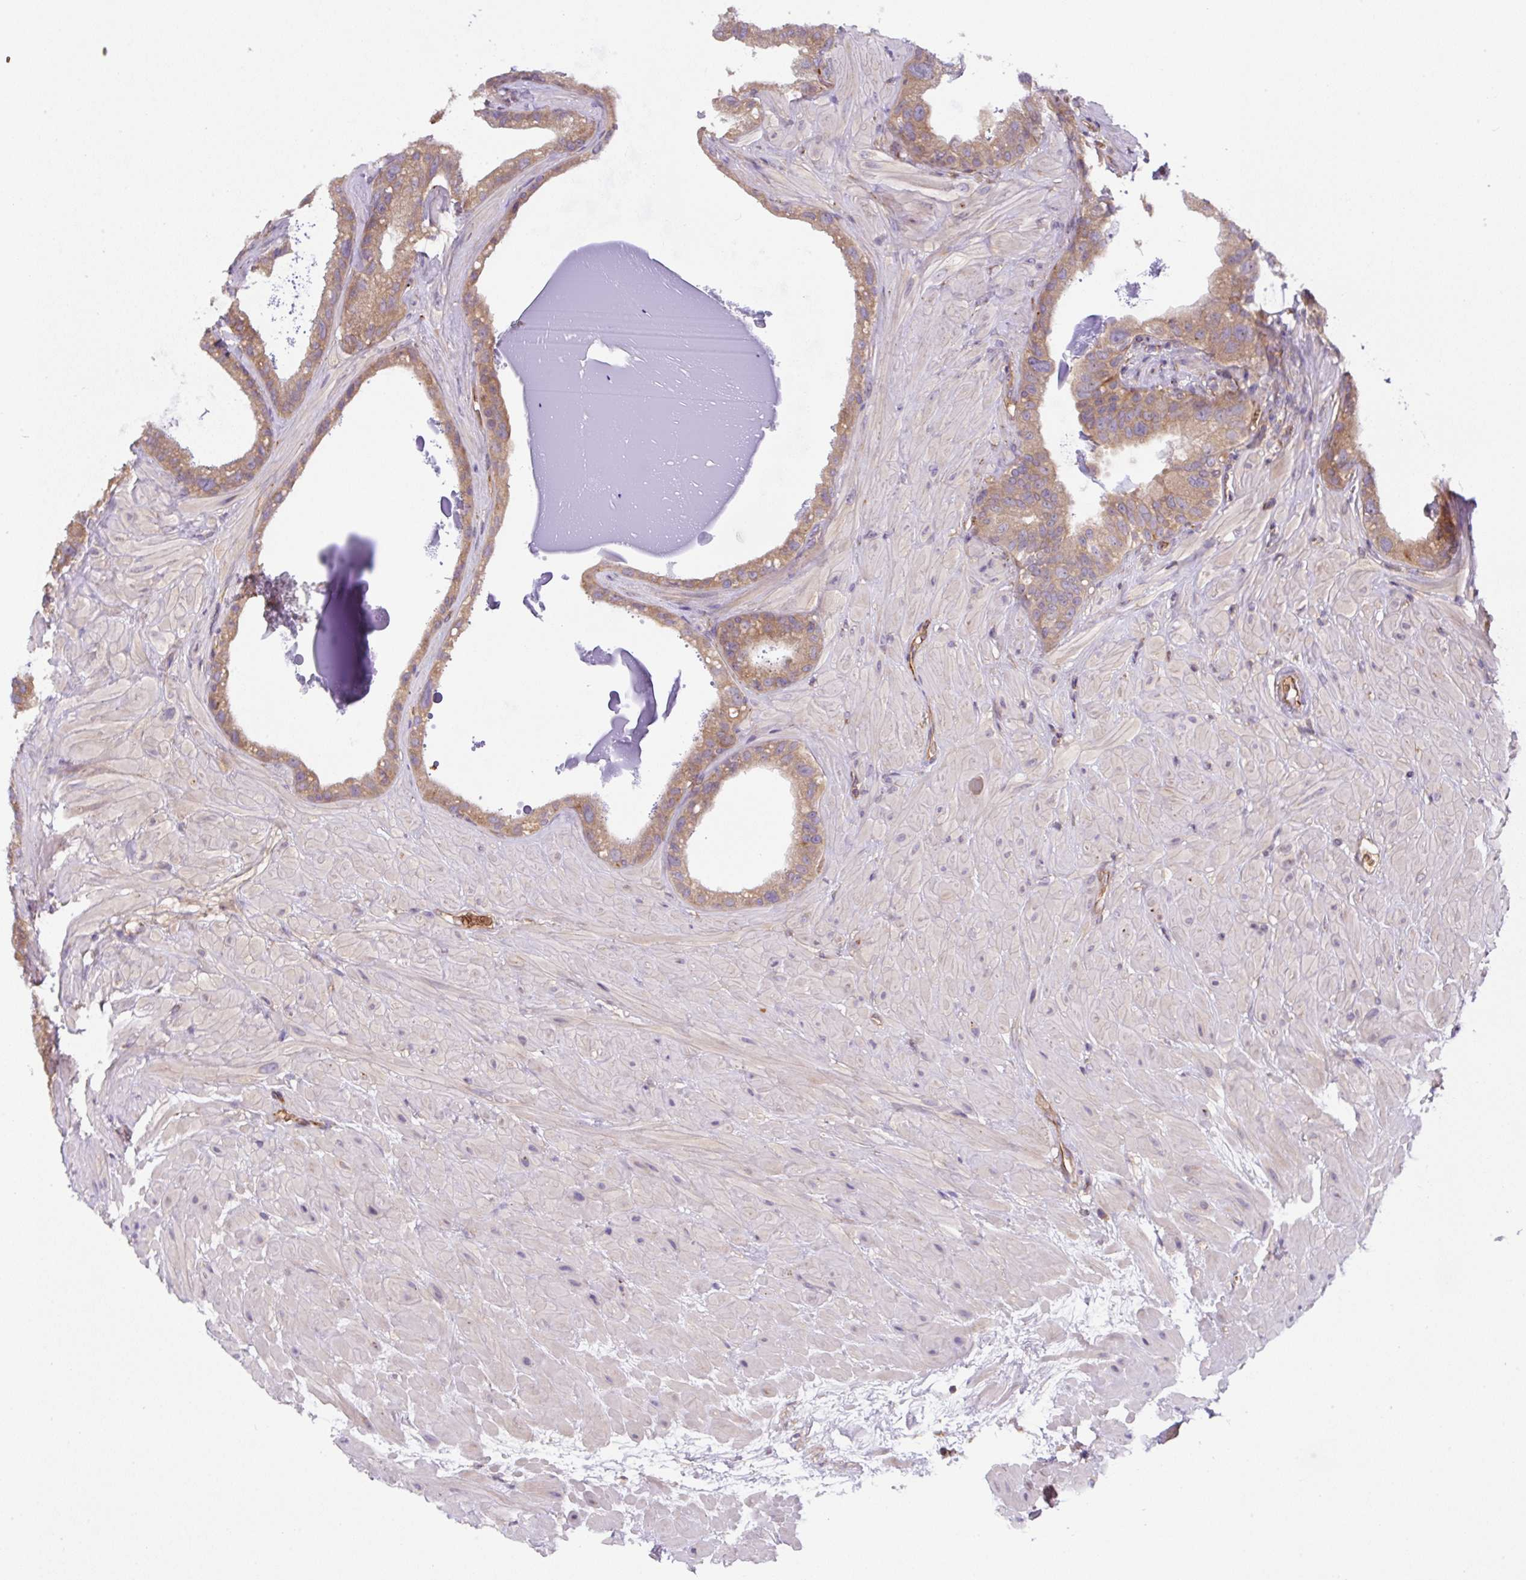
{"staining": {"intensity": "moderate", "quantity": ">75%", "location": "cytoplasmic/membranous"}, "tissue": "seminal vesicle", "cell_type": "Glandular cells", "image_type": "normal", "snomed": [{"axis": "morphology", "description": "Normal tissue, NOS"}, {"axis": "topography", "description": "Seminal veicle"}, {"axis": "topography", "description": "Peripheral nerve tissue"}], "caption": "Glandular cells show medium levels of moderate cytoplasmic/membranous staining in approximately >75% of cells in benign human seminal vesicle.", "gene": "APOBEC3D", "patient": {"sex": "male", "age": 76}}